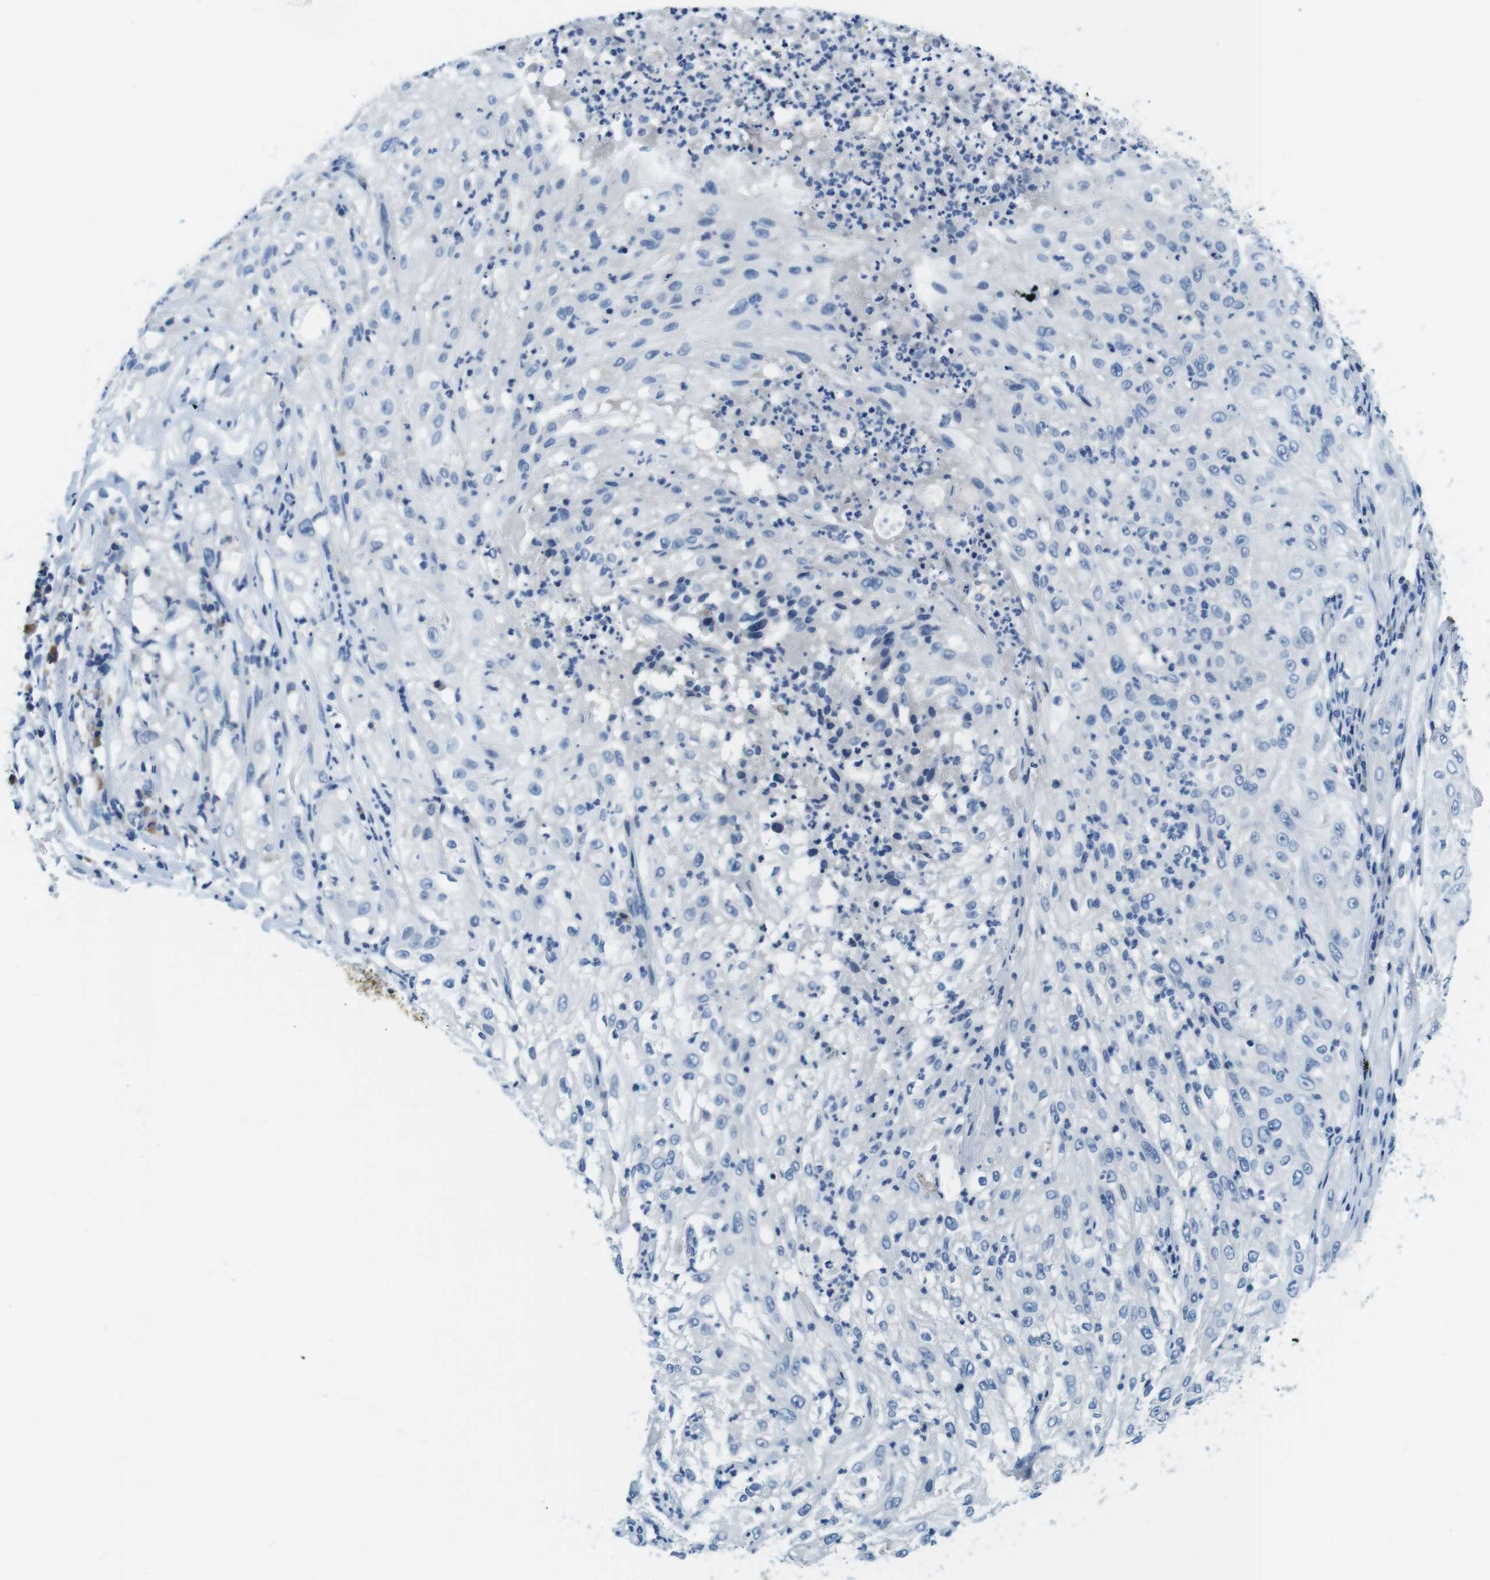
{"staining": {"intensity": "negative", "quantity": "none", "location": "none"}, "tissue": "lung cancer", "cell_type": "Tumor cells", "image_type": "cancer", "snomed": [{"axis": "morphology", "description": "Inflammation, NOS"}, {"axis": "morphology", "description": "Squamous cell carcinoma, NOS"}, {"axis": "topography", "description": "Lymph node"}, {"axis": "topography", "description": "Soft tissue"}, {"axis": "topography", "description": "Lung"}], "caption": "Lung cancer (squamous cell carcinoma) stained for a protein using IHC demonstrates no staining tumor cells.", "gene": "DENND4C", "patient": {"sex": "male", "age": 66}}